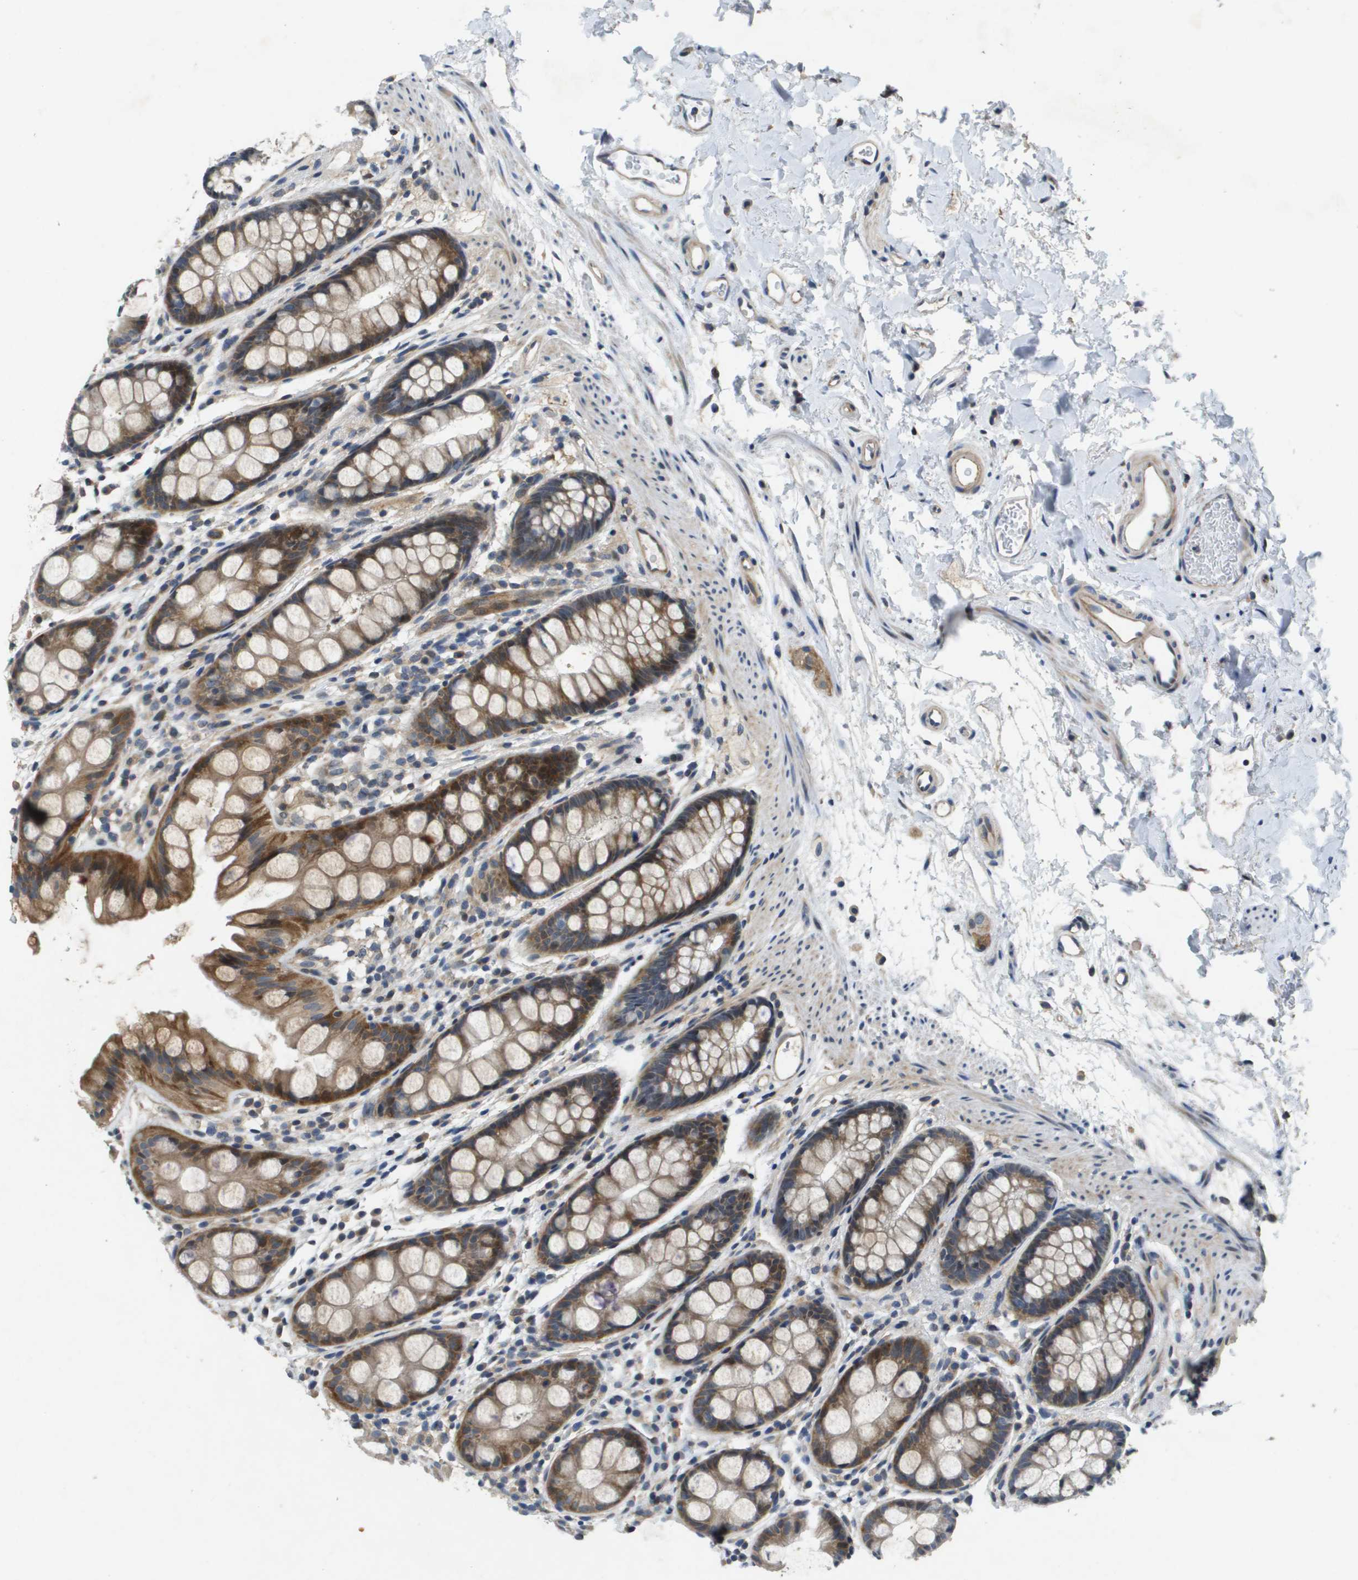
{"staining": {"intensity": "moderate", "quantity": ">75%", "location": "cytoplasmic/membranous"}, "tissue": "rectum", "cell_type": "Glandular cells", "image_type": "normal", "snomed": [{"axis": "morphology", "description": "Normal tissue, NOS"}, {"axis": "topography", "description": "Rectum"}], "caption": "A photomicrograph of human rectum stained for a protein exhibits moderate cytoplasmic/membranous brown staining in glandular cells.", "gene": "SCN4B", "patient": {"sex": "female", "age": 65}}